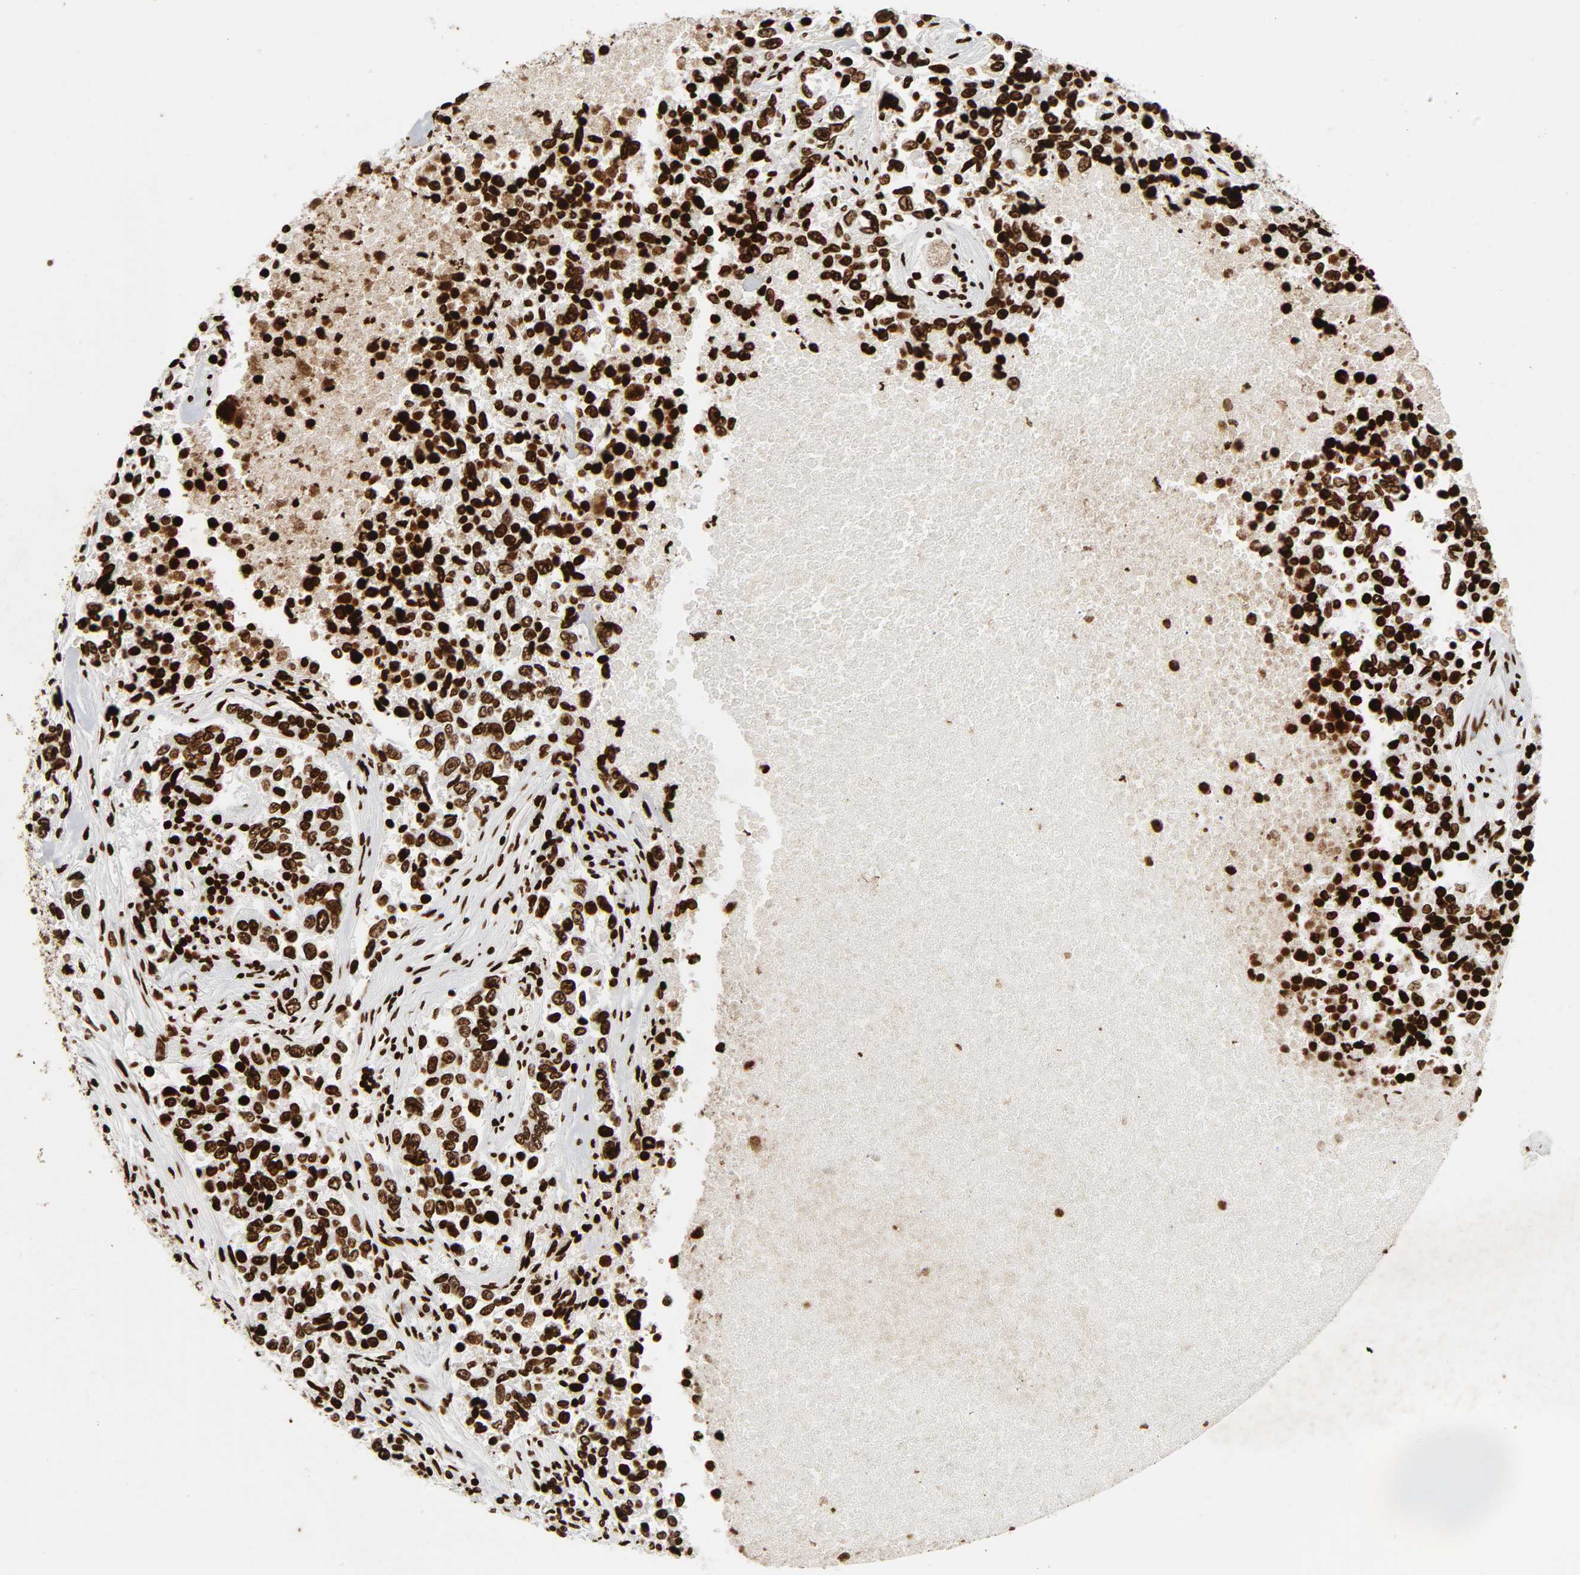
{"staining": {"intensity": "strong", "quantity": ">75%", "location": "nuclear"}, "tissue": "lung cancer", "cell_type": "Tumor cells", "image_type": "cancer", "snomed": [{"axis": "morphology", "description": "Adenocarcinoma, NOS"}, {"axis": "topography", "description": "Lung"}], "caption": "The image demonstrates staining of lung cancer, revealing strong nuclear protein expression (brown color) within tumor cells. The protein of interest is stained brown, and the nuclei are stained in blue (DAB (3,3'-diaminobenzidine) IHC with brightfield microscopy, high magnification).", "gene": "RXRA", "patient": {"sex": "male", "age": 84}}